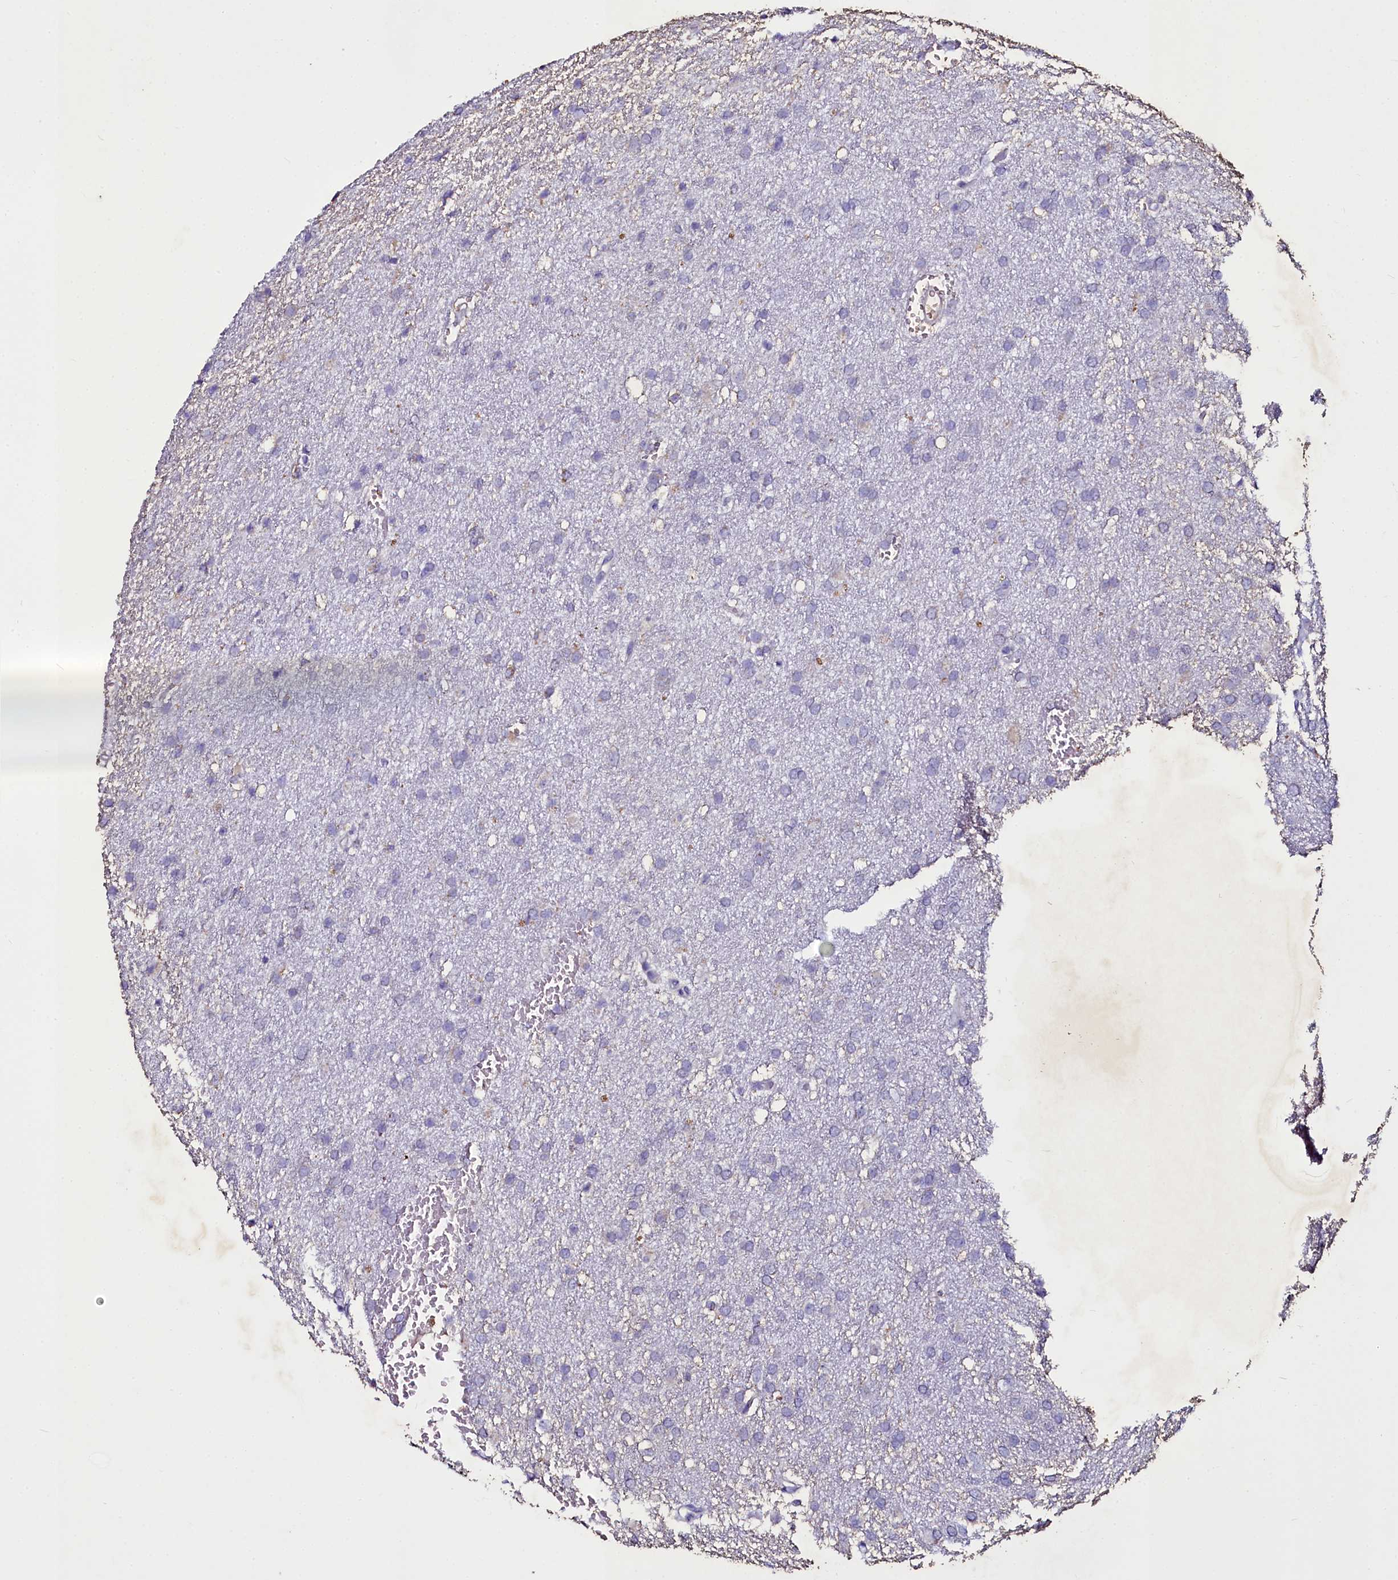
{"staining": {"intensity": "negative", "quantity": "none", "location": "none"}, "tissue": "glioma", "cell_type": "Tumor cells", "image_type": "cancer", "snomed": [{"axis": "morphology", "description": "Glioma, malignant, High grade"}, {"axis": "topography", "description": "Cerebral cortex"}], "caption": "A high-resolution micrograph shows immunohistochemistry (IHC) staining of glioma, which reveals no significant expression in tumor cells.", "gene": "SELENOT", "patient": {"sex": "female", "age": 36}}